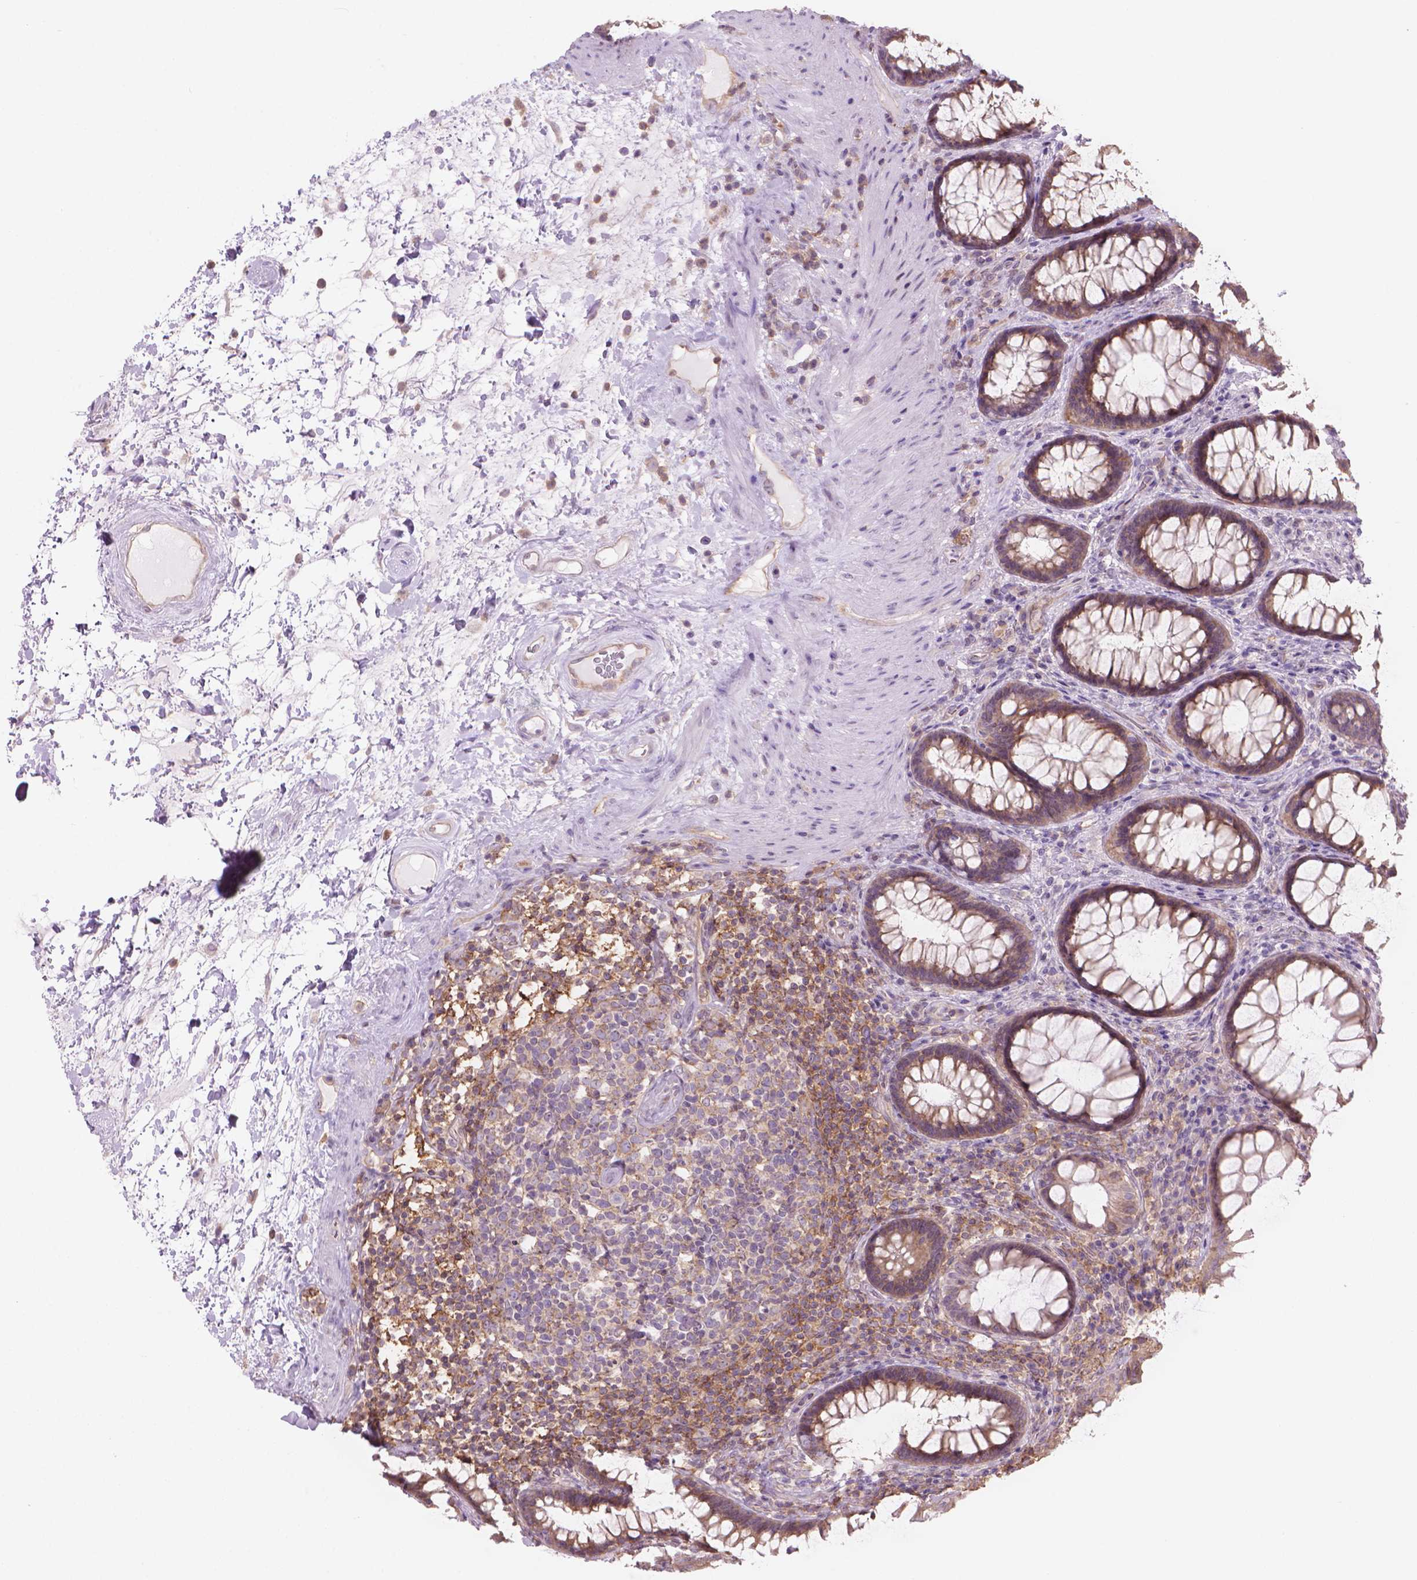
{"staining": {"intensity": "moderate", "quantity": ">75%", "location": "cytoplasmic/membranous"}, "tissue": "rectum", "cell_type": "Glandular cells", "image_type": "normal", "snomed": [{"axis": "morphology", "description": "Normal tissue, NOS"}, {"axis": "topography", "description": "Rectum"}], "caption": "Immunohistochemistry image of benign rectum: rectum stained using immunohistochemistry displays medium levels of moderate protein expression localized specifically in the cytoplasmic/membranous of glandular cells, appearing as a cytoplasmic/membranous brown color.", "gene": "ENSG00000187186", "patient": {"sex": "male", "age": 72}}